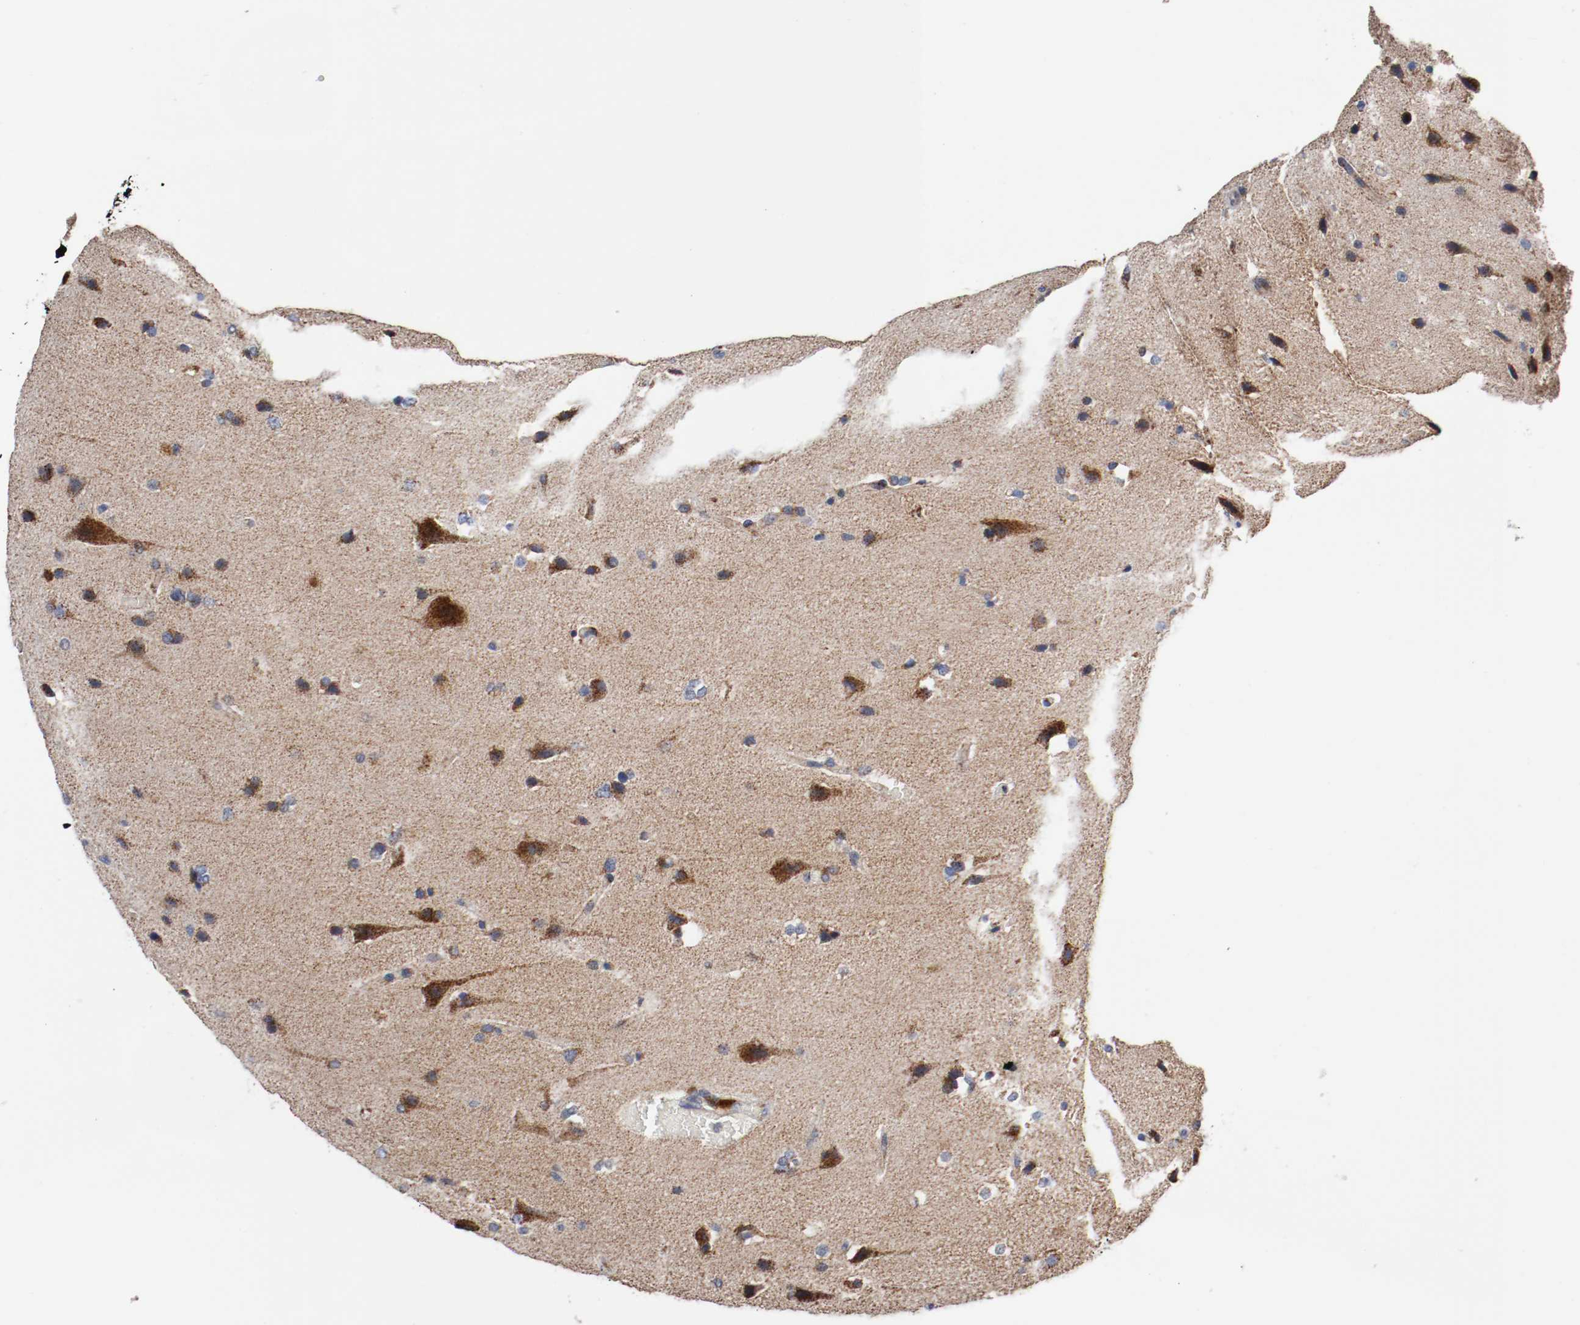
{"staining": {"intensity": "moderate", "quantity": ">75%", "location": "cytoplasmic/membranous"}, "tissue": "glioma", "cell_type": "Tumor cells", "image_type": "cancer", "snomed": [{"axis": "morphology", "description": "Glioma, malignant, Low grade"}, {"axis": "topography", "description": "Cerebral cortex"}], "caption": "Glioma tissue reveals moderate cytoplasmic/membranous positivity in approximately >75% of tumor cells, visualized by immunohistochemistry.", "gene": "TUBD1", "patient": {"sex": "female", "age": 47}}